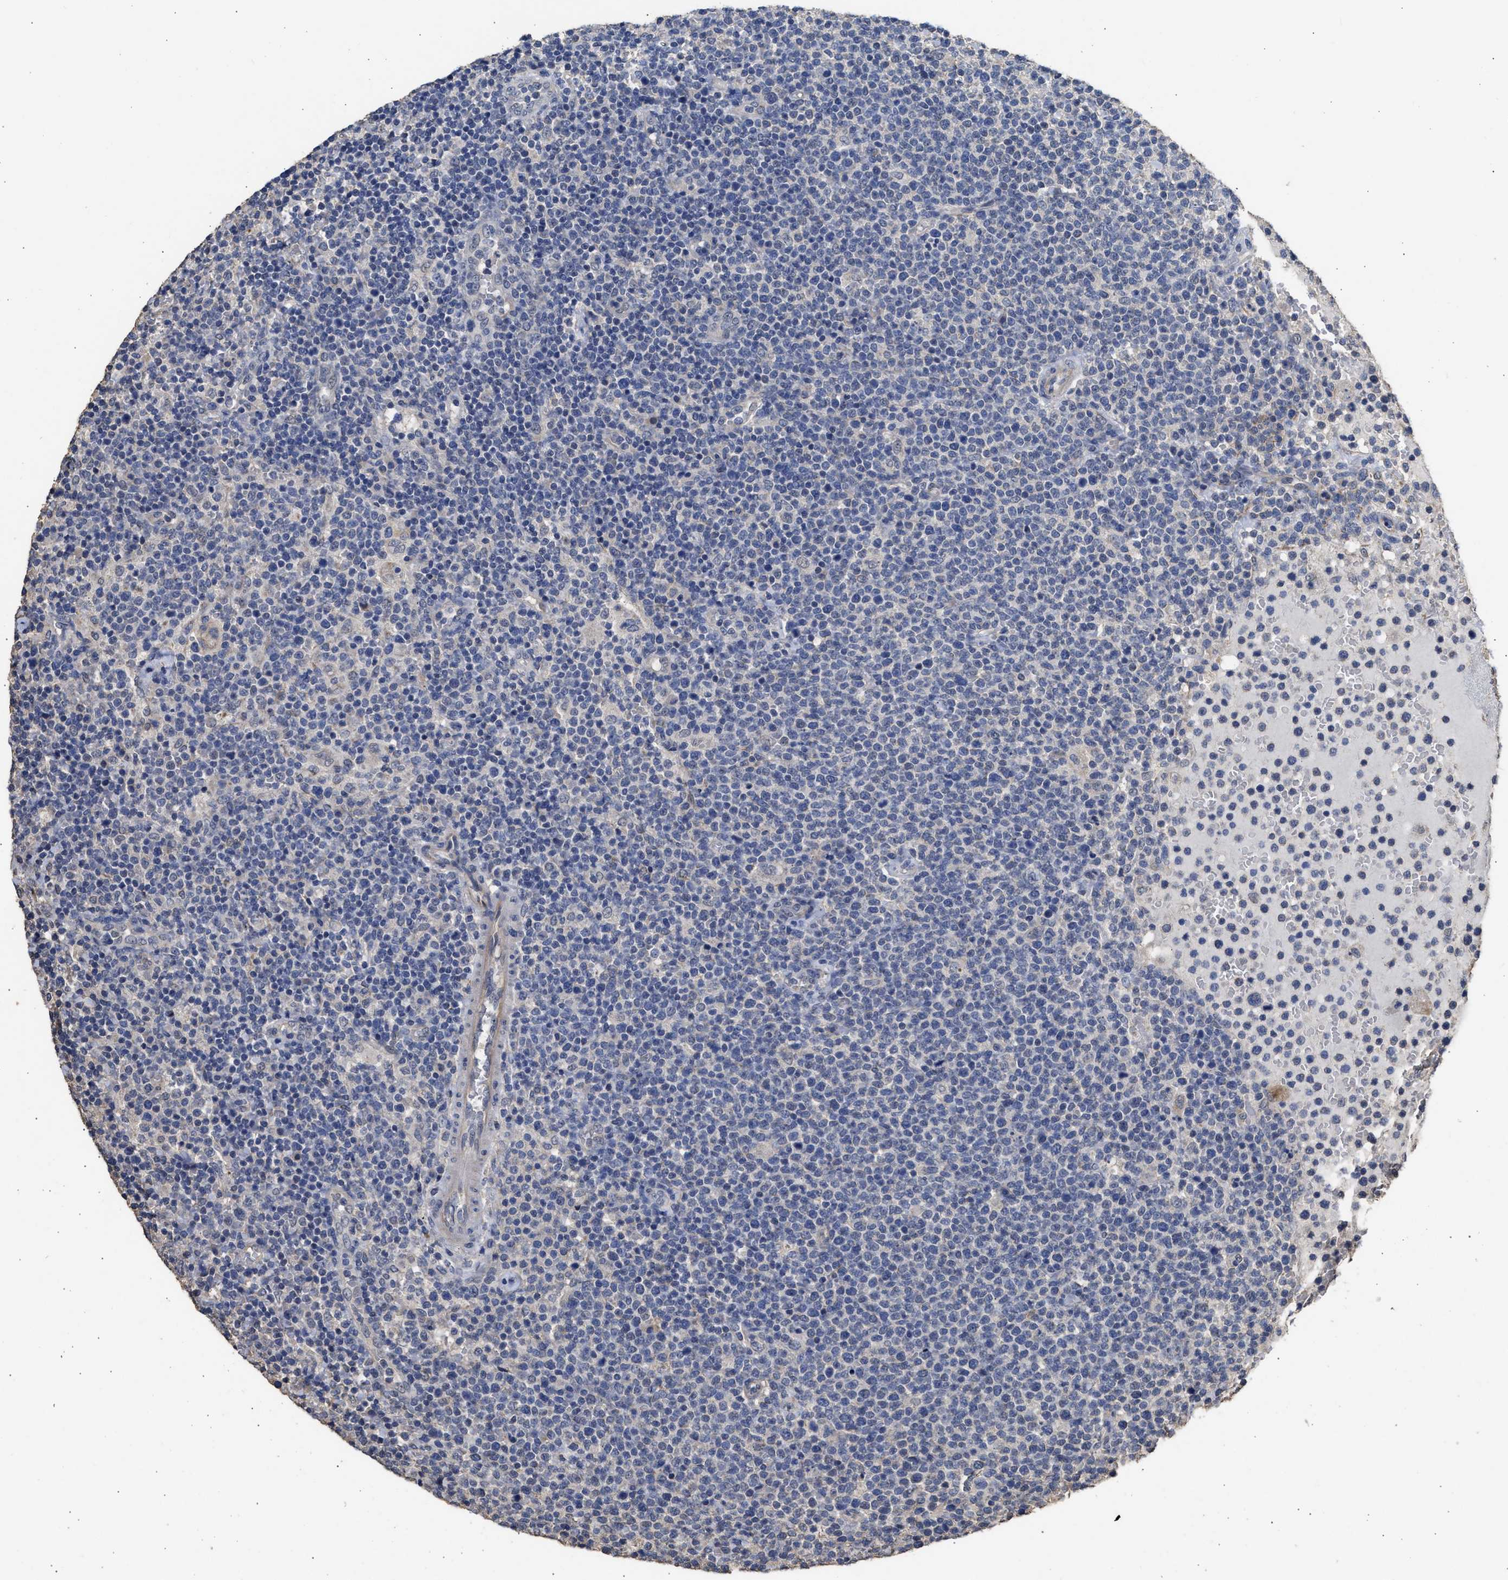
{"staining": {"intensity": "negative", "quantity": "none", "location": "none"}, "tissue": "lymphoma", "cell_type": "Tumor cells", "image_type": "cancer", "snomed": [{"axis": "morphology", "description": "Malignant lymphoma, non-Hodgkin's type, High grade"}, {"axis": "topography", "description": "Lymph node"}], "caption": "Malignant lymphoma, non-Hodgkin's type (high-grade) was stained to show a protein in brown. There is no significant staining in tumor cells.", "gene": "SPINT2", "patient": {"sex": "male", "age": 61}}